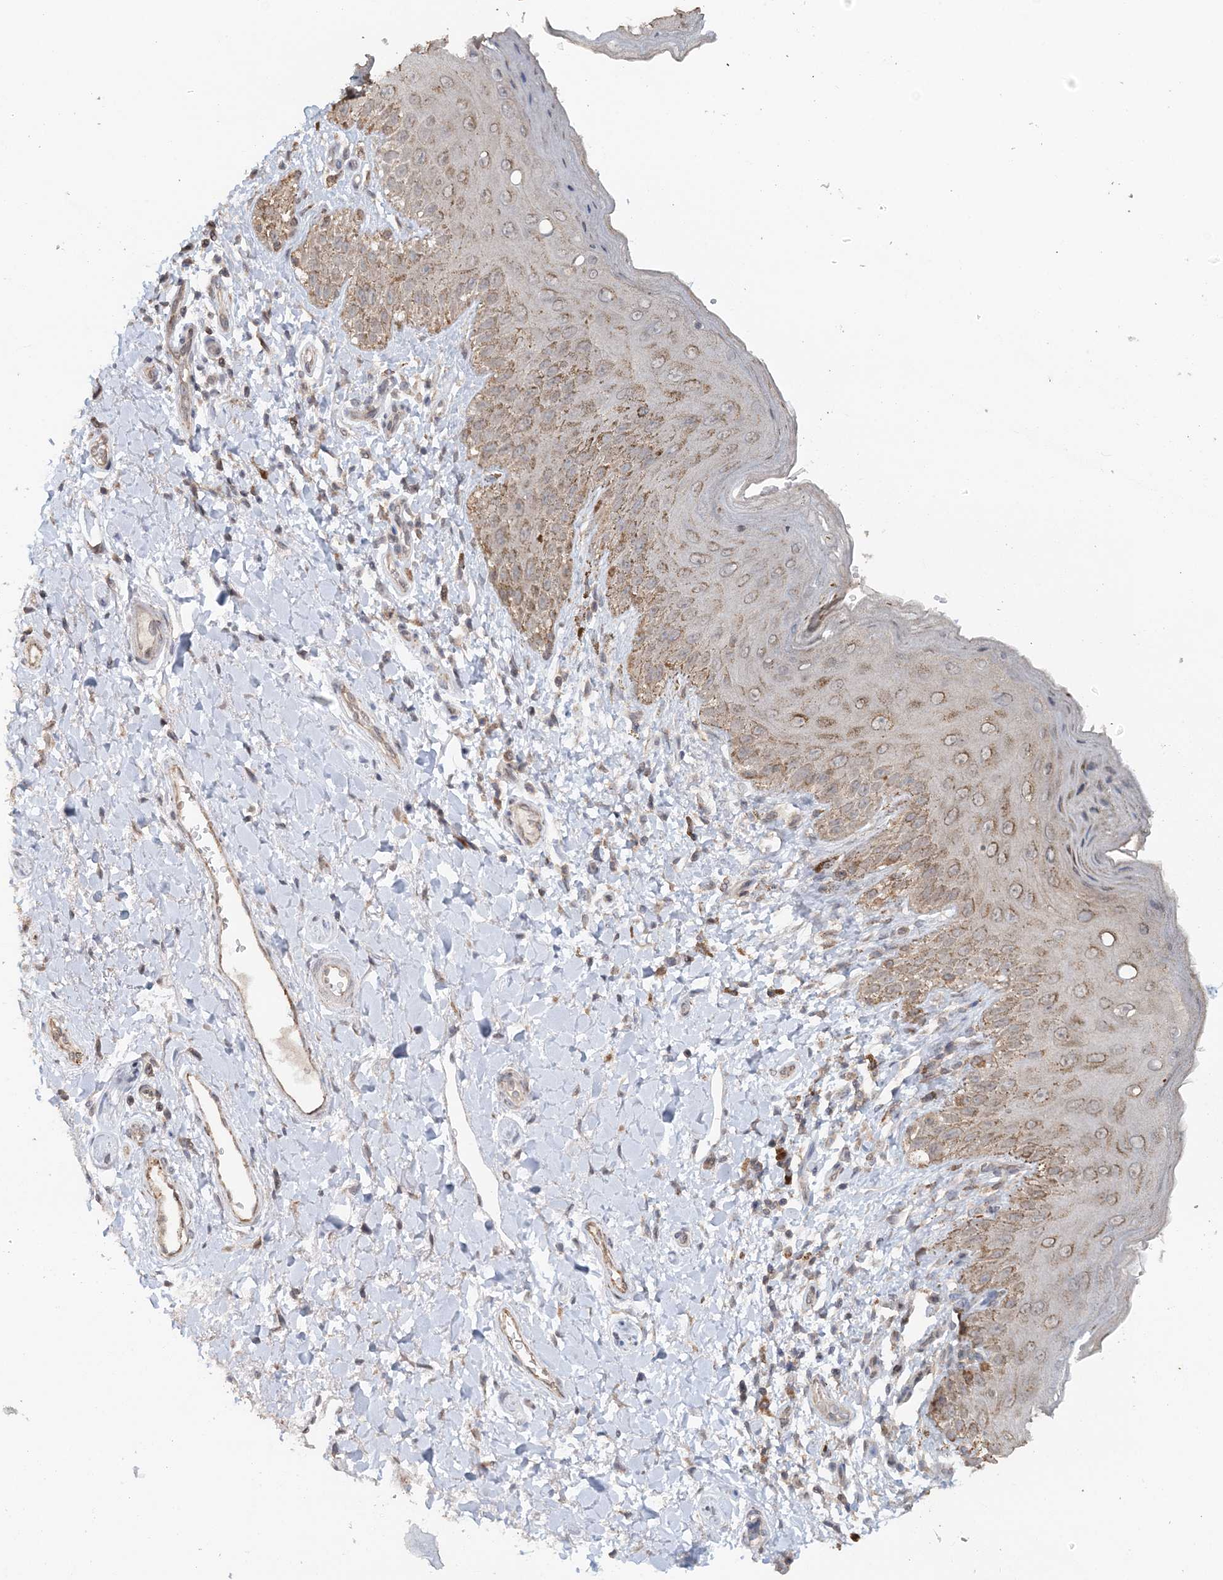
{"staining": {"intensity": "moderate", "quantity": "25%-75%", "location": "cytoplasmic/membranous"}, "tissue": "skin", "cell_type": "Epidermal cells", "image_type": "normal", "snomed": [{"axis": "morphology", "description": "Normal tissue, NOS"}, {"axis": "topography", "description": "Anal"}], "caption": "Moderate cytoplasmic/membranous expression for a protein is identified in about 25%-75% of epidermal cells of normal skin using immunohistochemistry.", "gene": "FBXO38", "patient": {"sex": "male", "age": 44}}